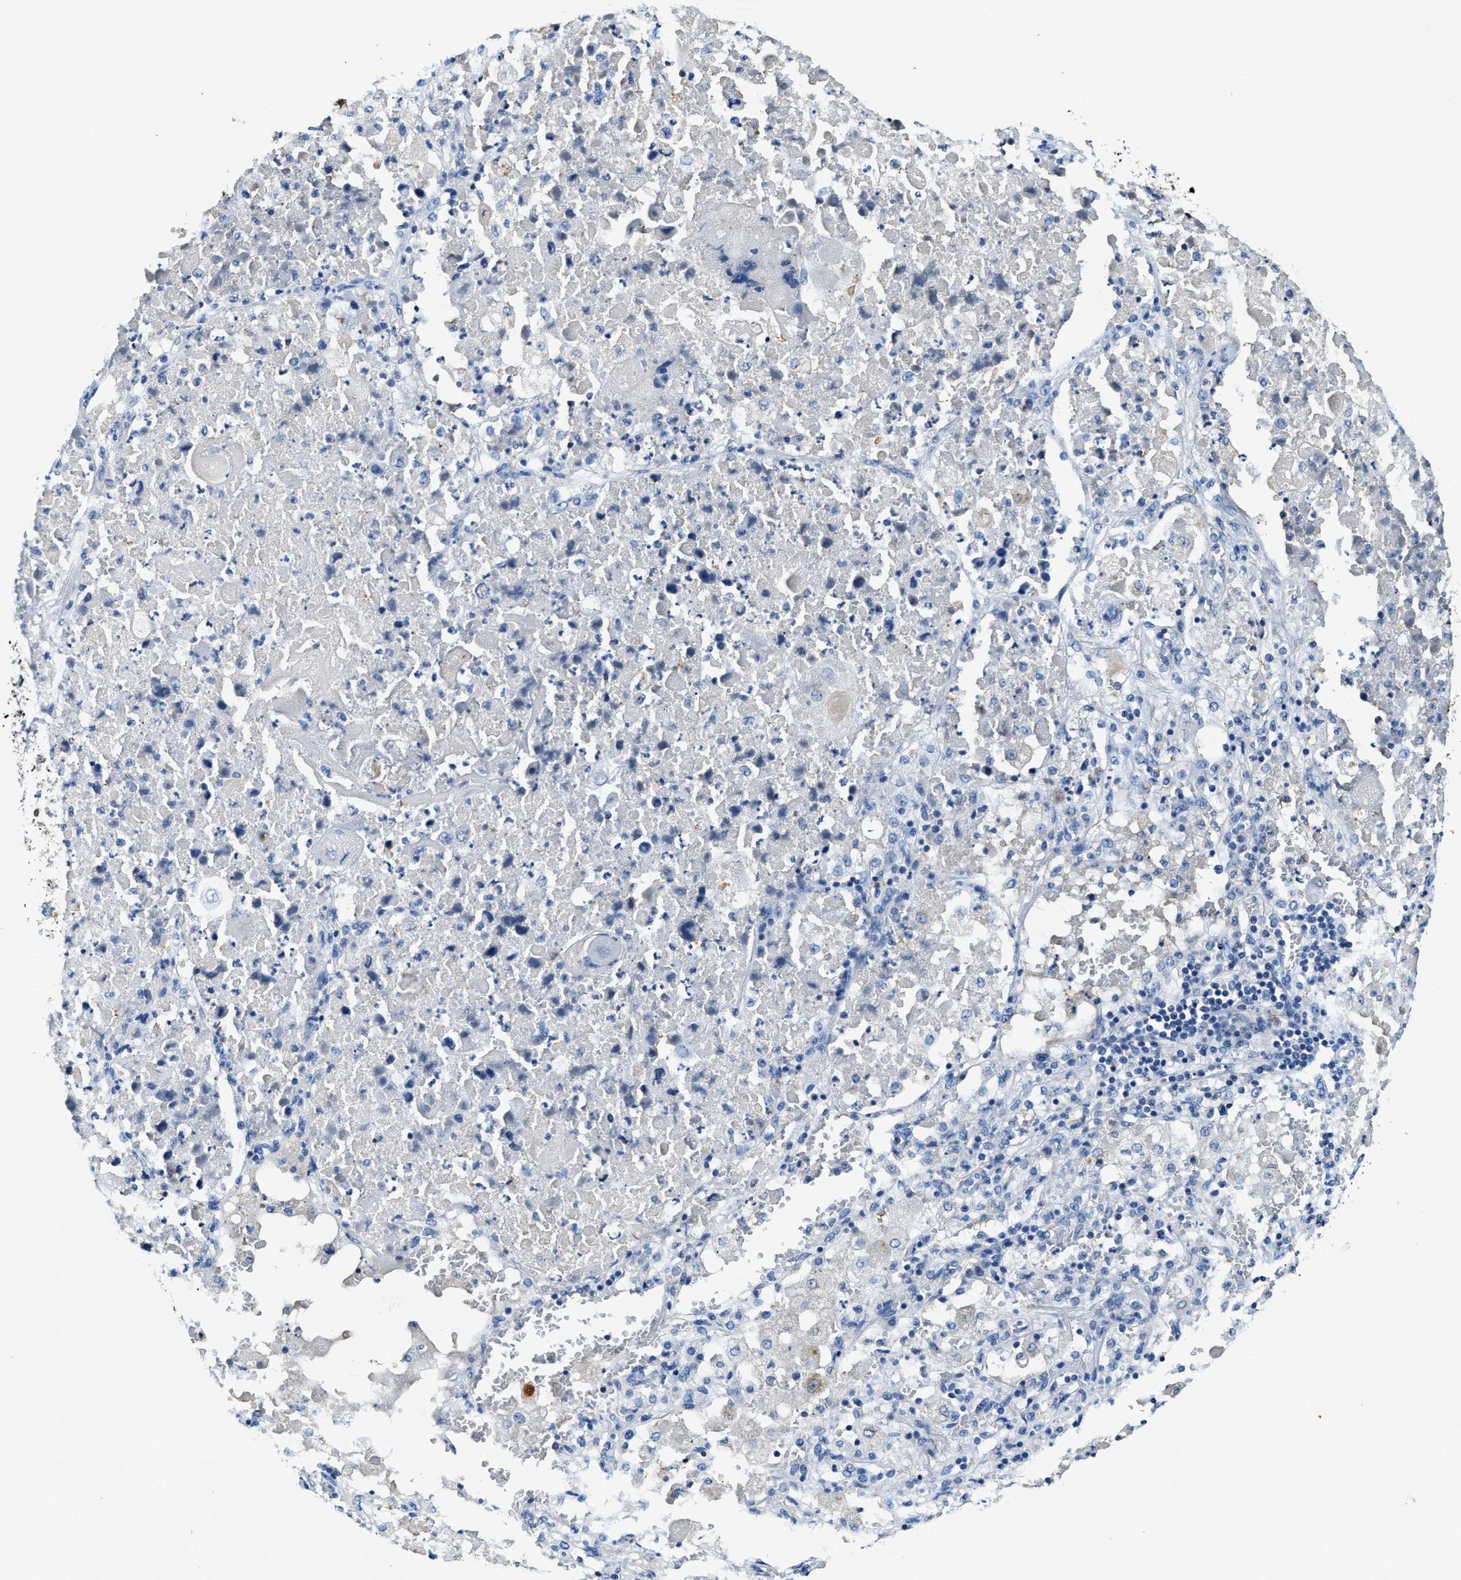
{"staining": {"intensity": "negative", "quantity": "none", "location": "none"}, "tissue": "lung cancer", "cell_type": "Tumor cells", "image_type": "cancer", "snomed": [{"axis": "morphology", "description": "Squamous cell carcinoma, NOS"}, {"axis": "topography", "description": "Lung"}], "caption": "Squamous cell carcinoma (lung) was stained to show a protein in brown. There is no significant positivity in tumor cells. Brightfield microscopy of immunohistochemistry stained with DAB (brown) and hematoxylin (blue), captured at high magnification.", "gene": "SLC25A25", "patient": {"sex": "male", "age": 61}}